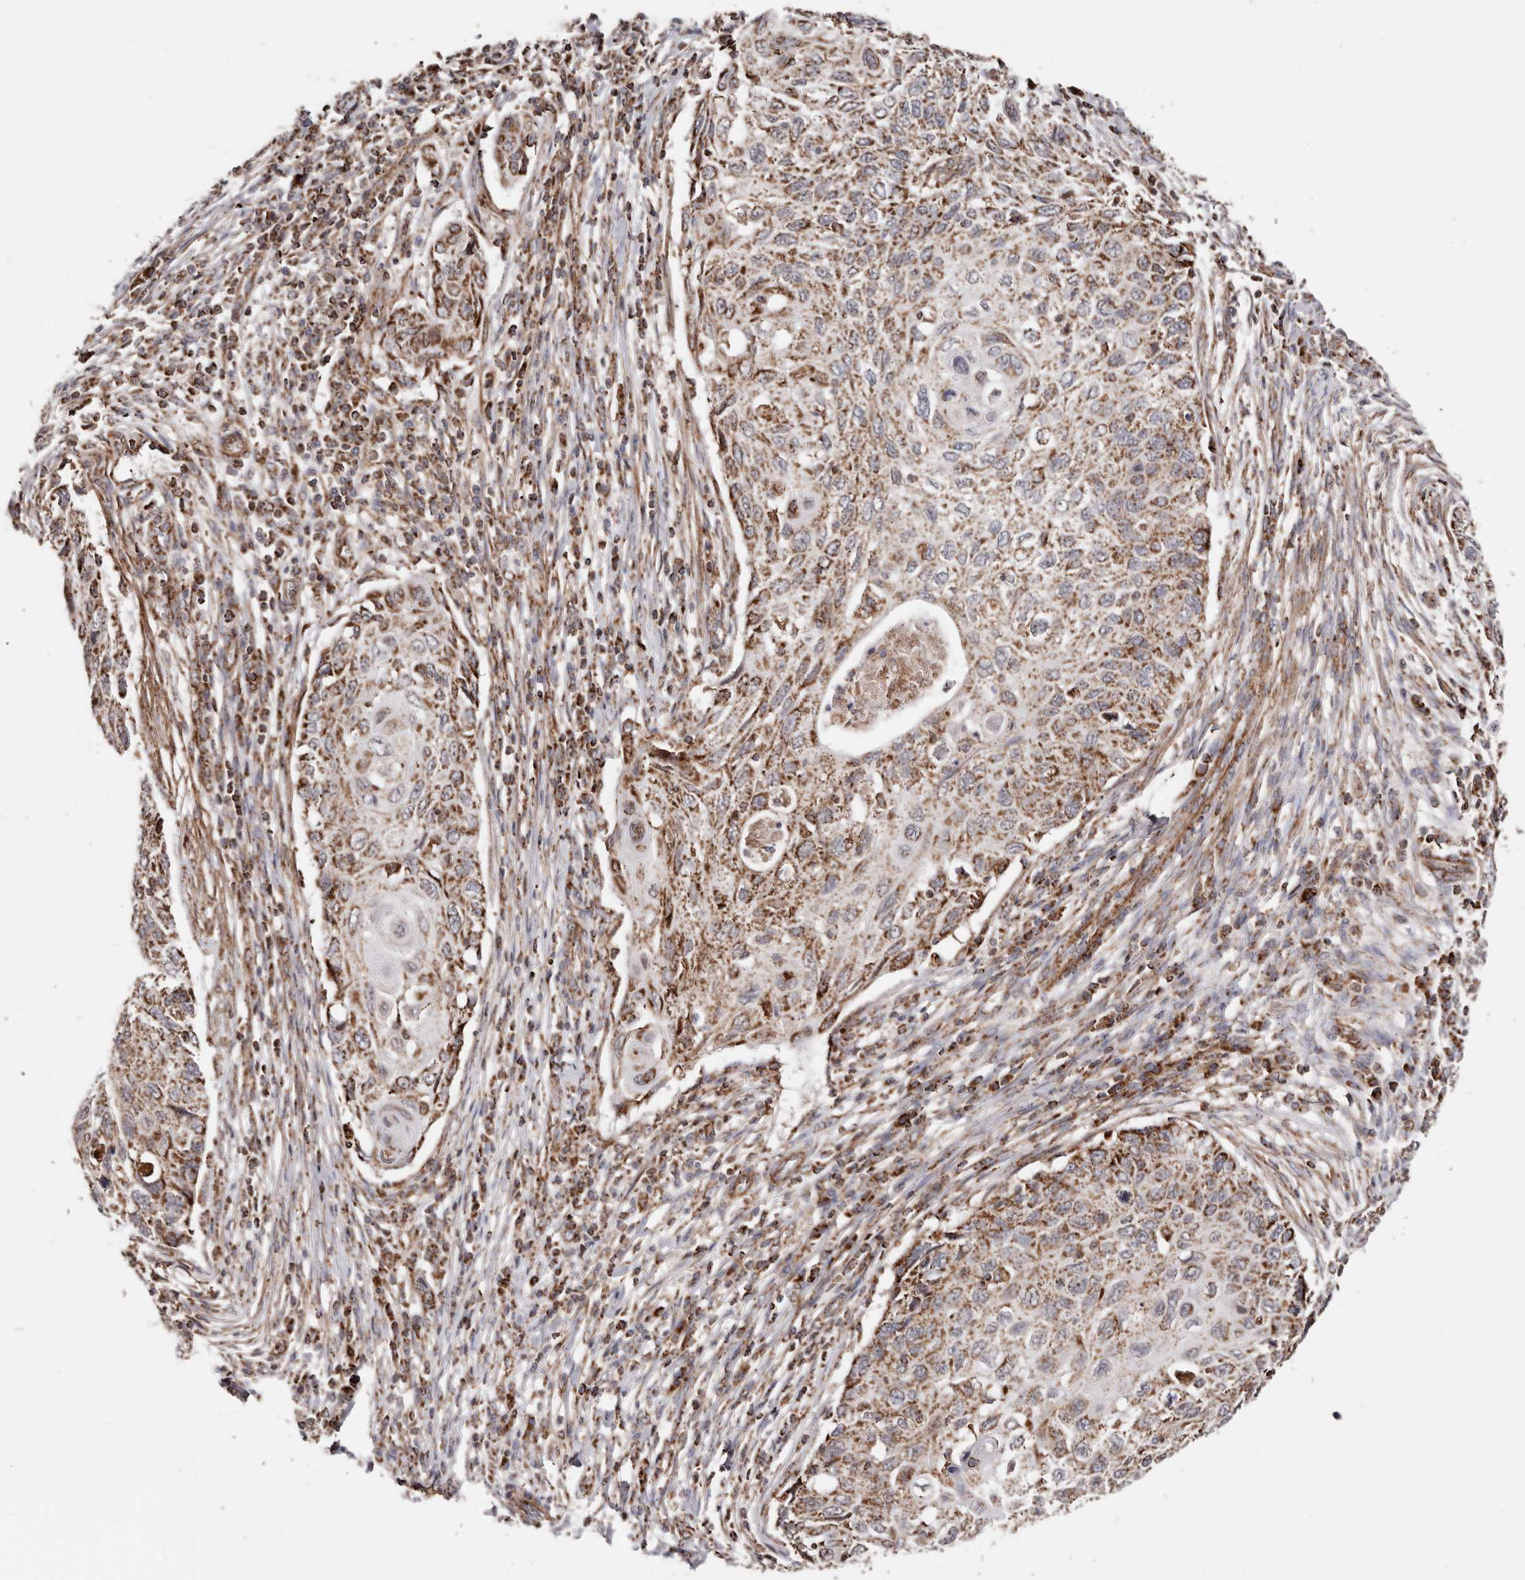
{"staining": {"intensity": "strong", "quantity": "25%-75%", "location": "cytoplasmic/membranous"}, "tissue": "cervical cancer", "cell_type": "Tumor cells", "image_type": "cancer", "snomed": [{"axis": "morphology", "description": "Squamous cell carcinoma, NOS"}, {"axis": "topography", "description": "Cervix"}], "caption": "Squamous cell carcinoma (cervical) stained with DAB (3,3'-diaminobenzidine) immunohistochemistry (IHC) shows high levels of strong cytoplasmic/membranous expression in approximately 25%-75% of tumor cells.", "gene": "PRKACB", "patient": {"sex": "female", "age": 70}}